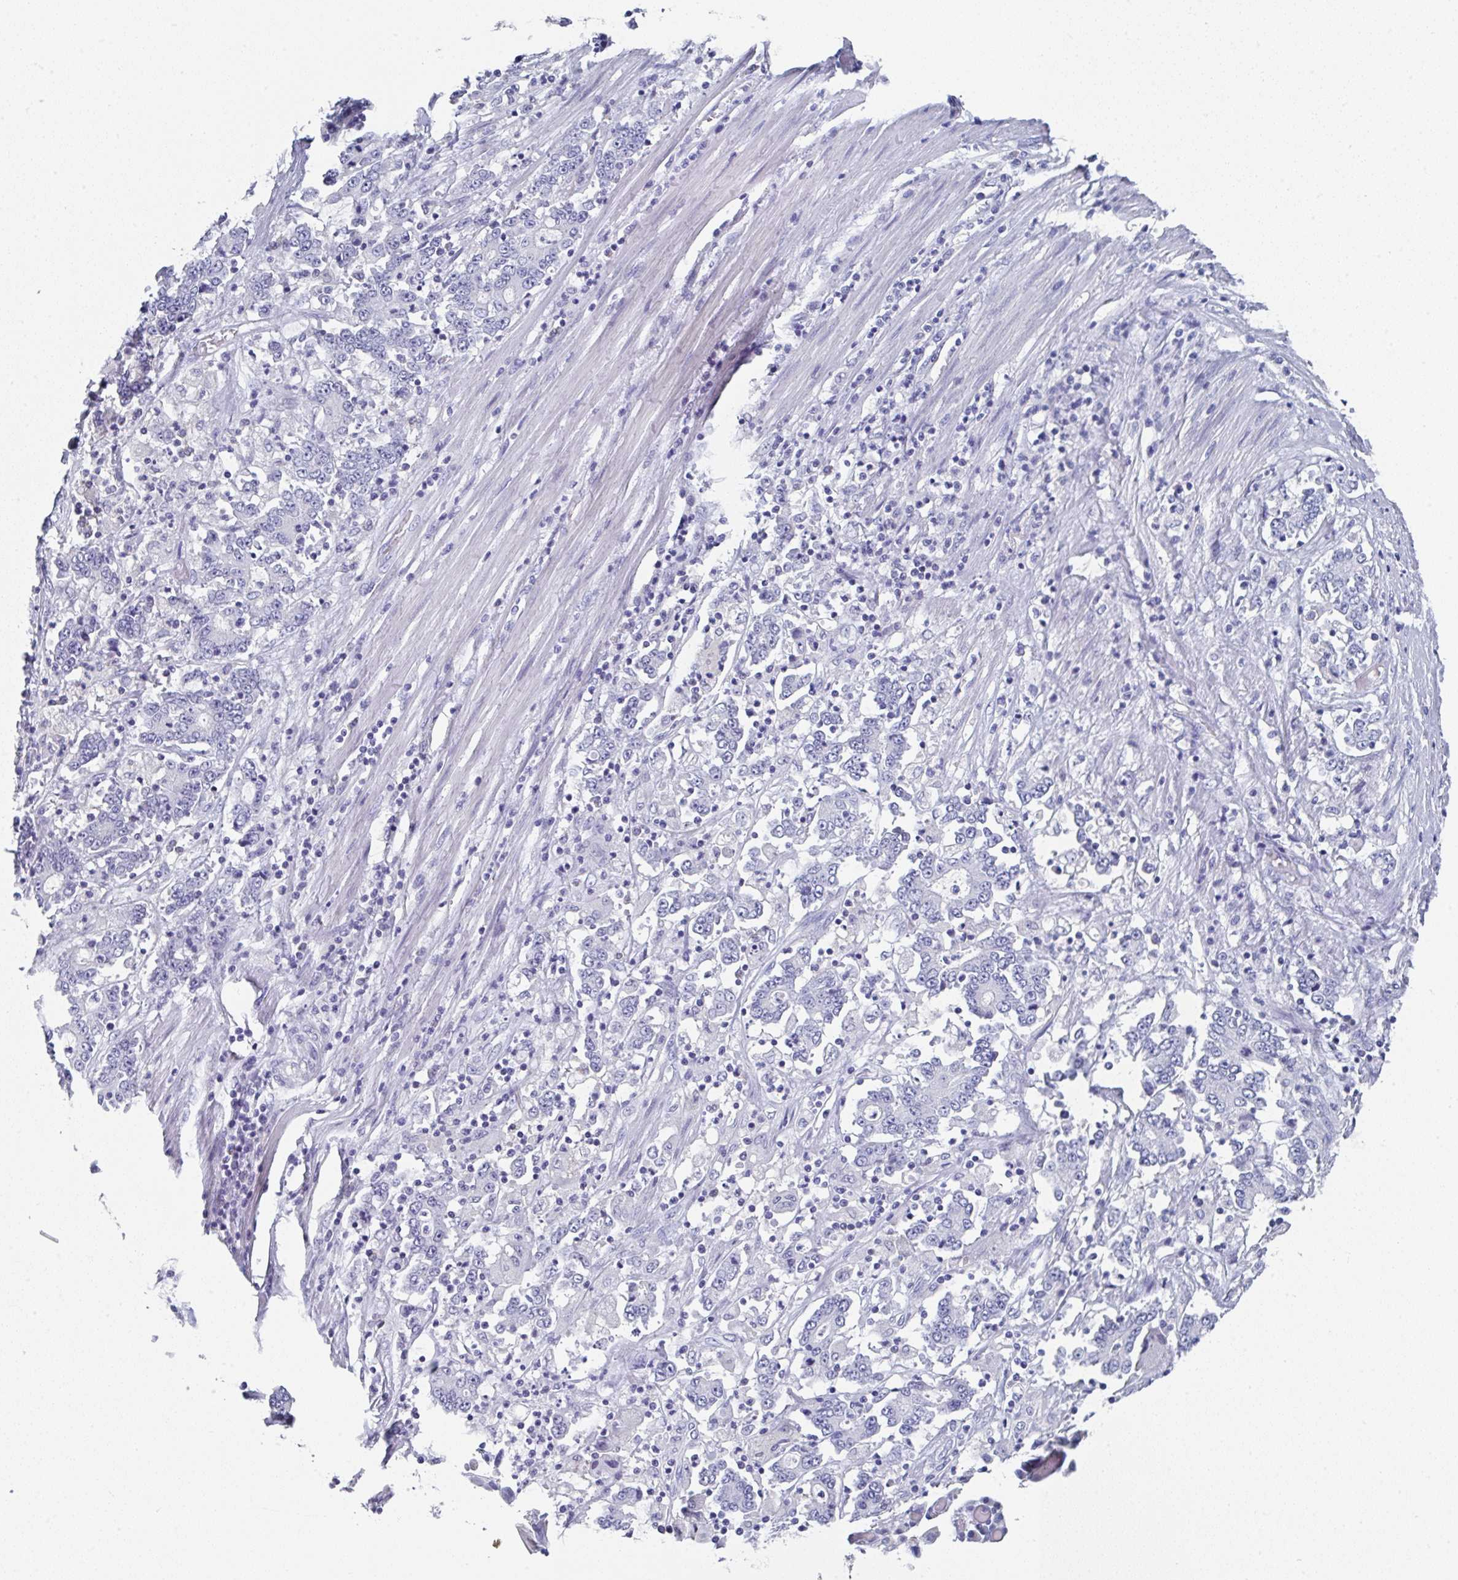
{"staining": {"intensity": "negative", "quantity": "none", "location": "none"}, "tissue": "stomach cancer", "cell_type": "Tumor cells", "image_type": "cancer", "snomed": [{"axis": "morphology", "description": "Adenocarcinoma, NOS"}, {"axis": "topography", "description": "Stomach, upper"}], "caption": "DAB immunohistochemical staining of human stomach cancer (adenocarcinoma) shows no significant expression in tumor cells. Nuclei are stained in blue.", "gene": "TNFRSF8", "patient": {"sex": "male", "age": 68}}